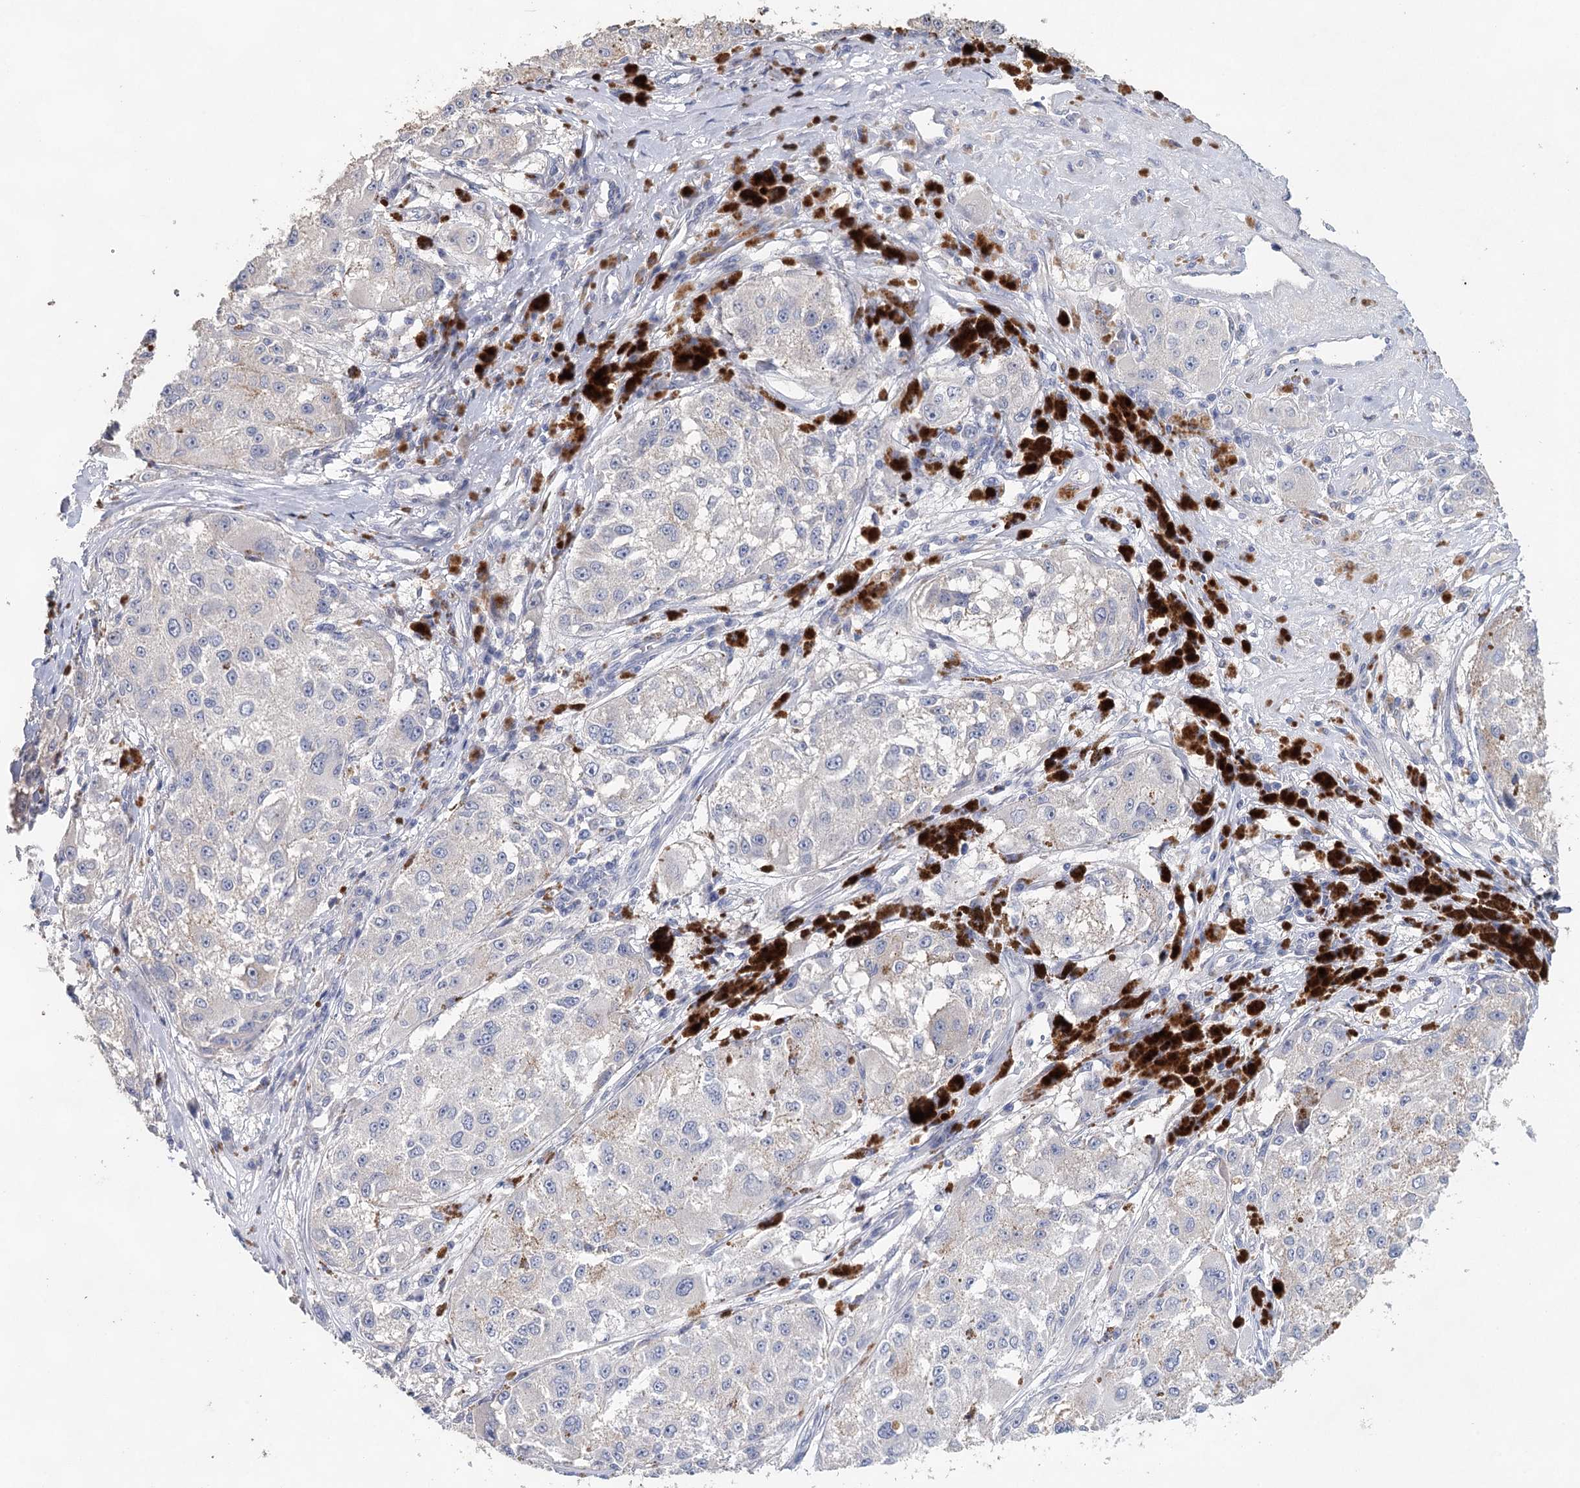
{"staining": {"intensity": "negative", "quantity": "none", "location": "none"}, "tissue": "melanoma", "cell_type": "Tumor cells", "image_type": "cancer", "snomed": [{"axis": "morphology", "description": "Necrosis, NOS"}, {"axis": "morphology", "description": "Malignant melanoma, NOS"}, {"axis": "topography", "description": "Skin"}], "caption": "Tumor cells show no significant staining in malignant melanoma.", "gene": "MYL6B", "patient": {"sex": "female", "age": 87}}